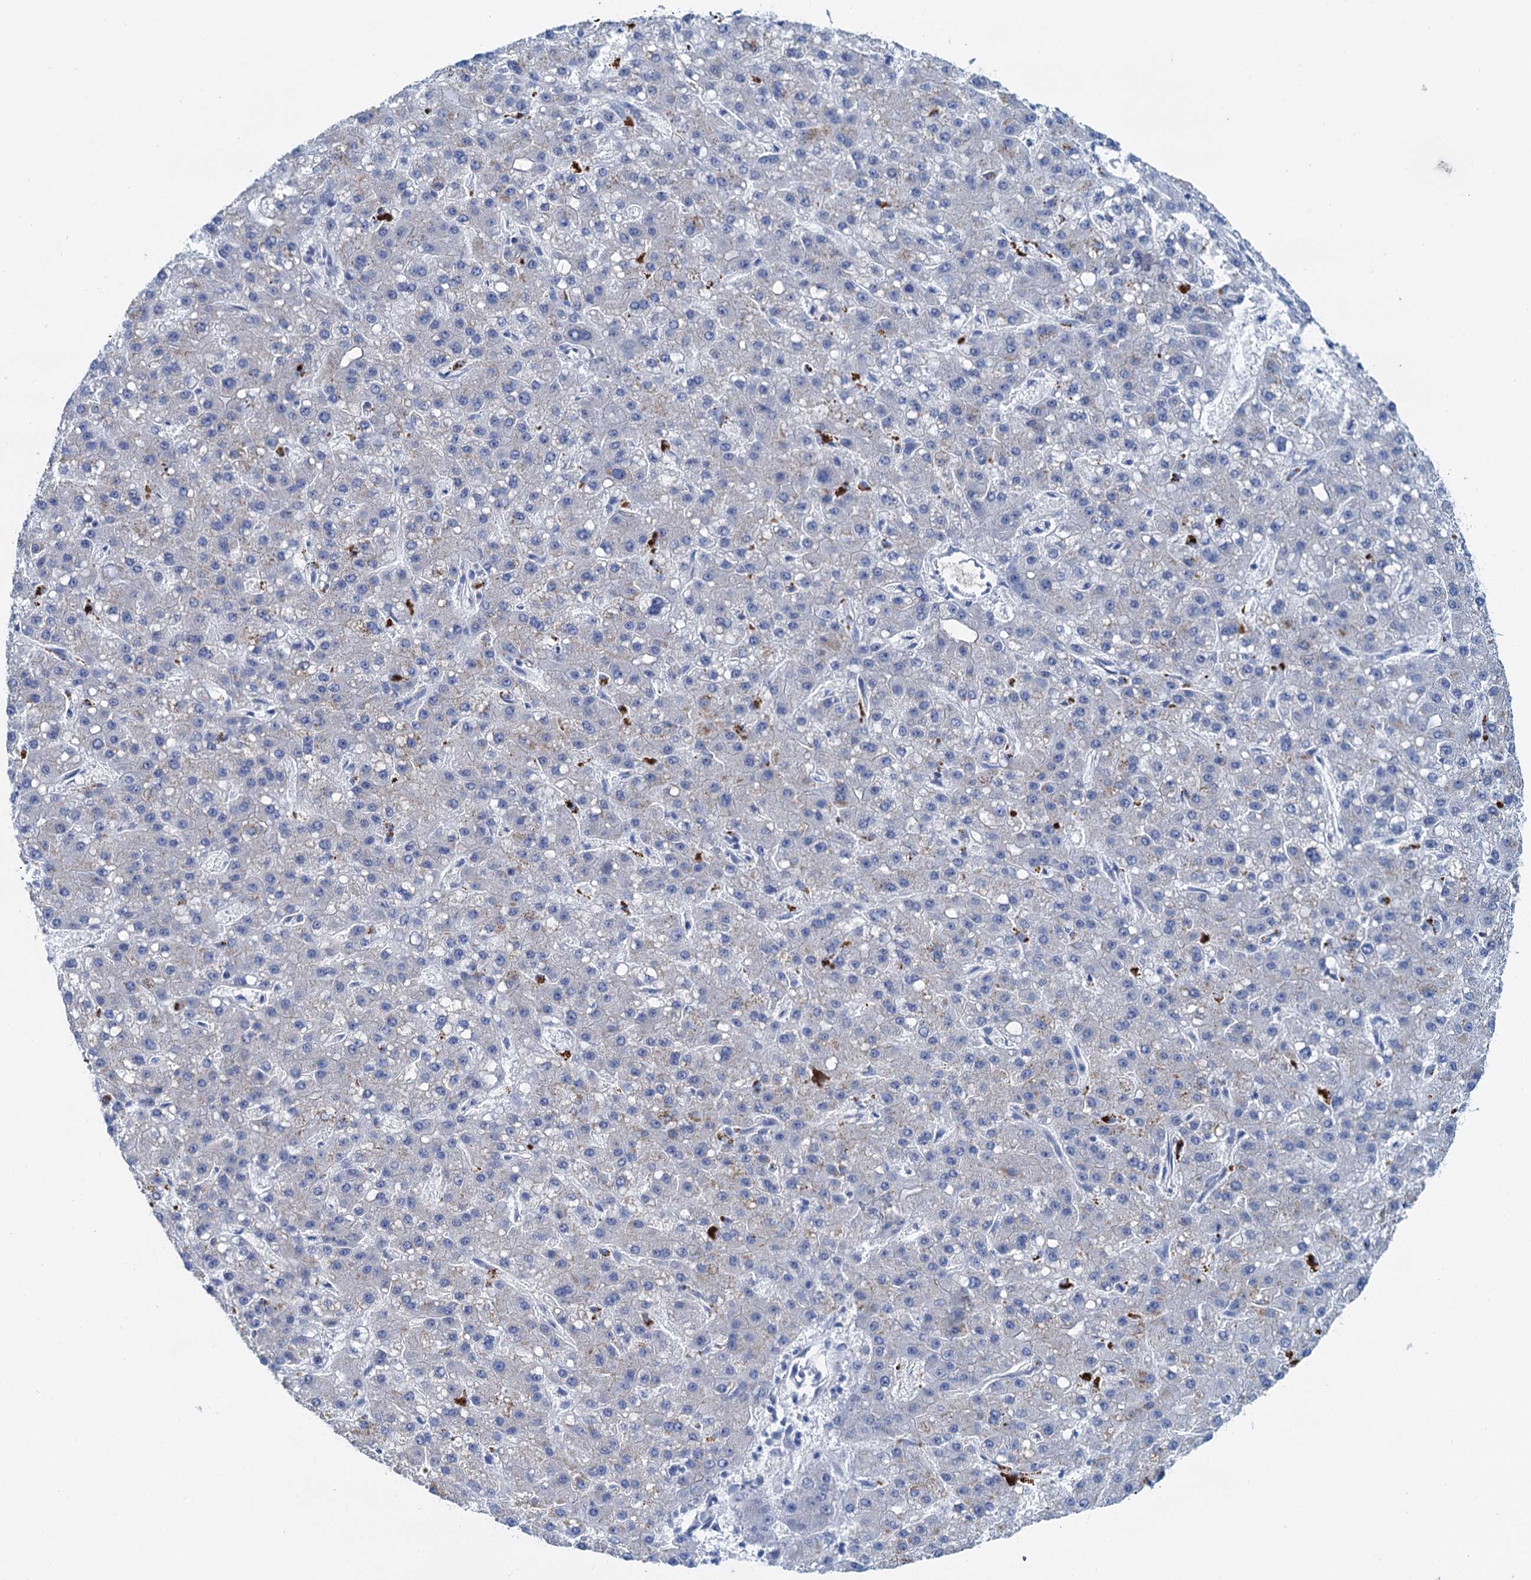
{"staining": {"intensity": "negative", "quantity": "none", "location": "none"}, "tissue": "liver cancer", "cell_type": "Tumor cells", "image_type": "cancer", "snomed": [{"axis": "morphology", "description": "Carcinoma, Hepatocellular, NOS"}, {"axis": "topography", "description": "Liver"}], "caption": "A histopathology image of human liver hepatocellular carcinoma is negative for staining in tumor cells.", "gene": "MYADML2", "patient": {"sex": "male", "age": 67}}